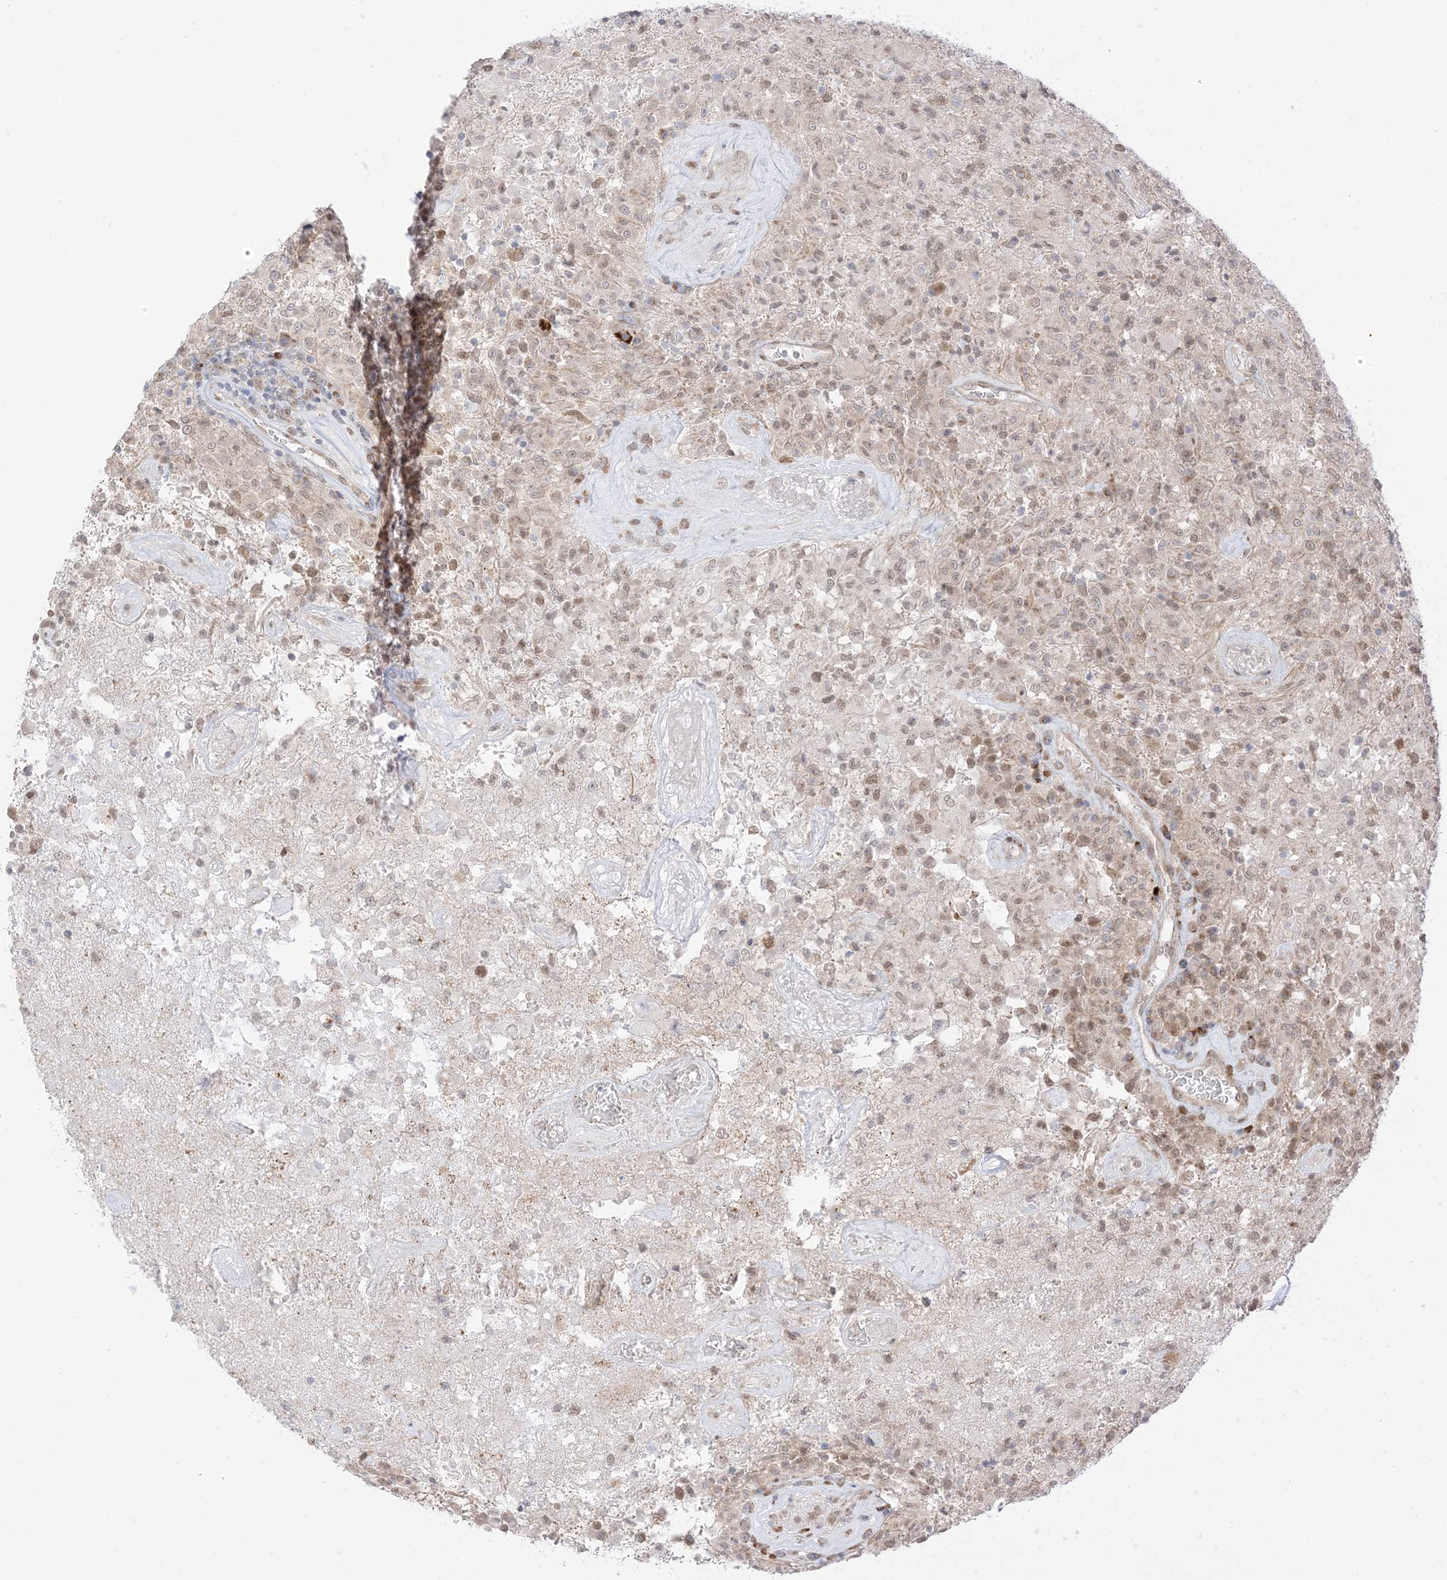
{"staining": {"intensity": "weak", "quantity": "25%-75%", "location": "cytoplasmic/membranous,nuclear"}, "tissue": "glioma", "cell_type": "Tumor cells", "image_type": "cancer", "snomed": [{"axis": "morphology", "description": "Glioma, malignant, High grade"}, {"axis": "topography", "description": "Brain"}], "caption": "Human glioma stained for a protein (brown) reveals weak cytoplasmic/membranous and nuclear positive expression in approximately 25%-75% of tumor cells.", "gene": "UBE2E2", "patient": {"sex": "female", "age": 57}}